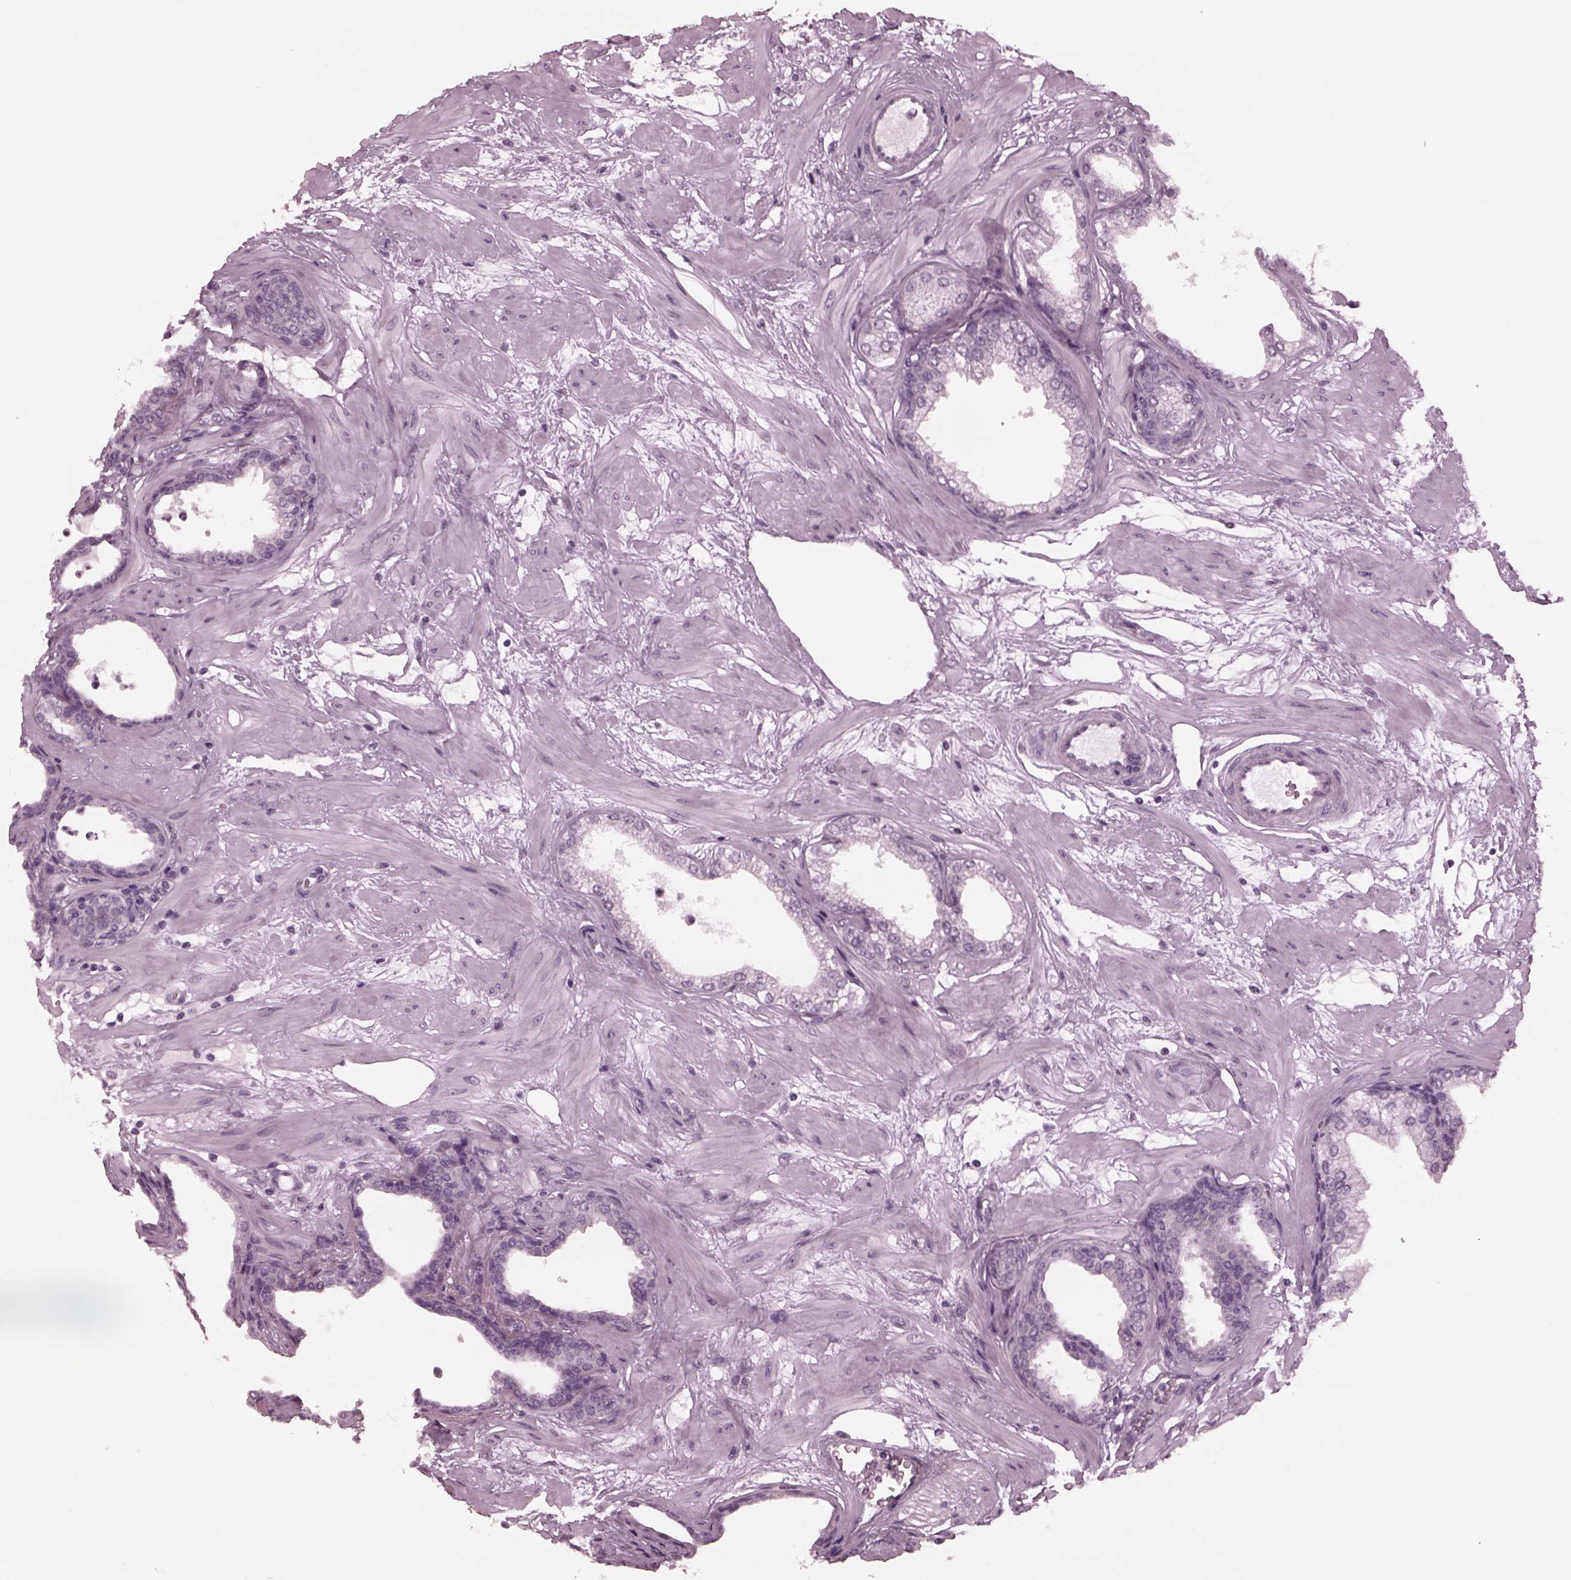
{"staining": {"intensity": "negative", "quantity": "none", "location": "none"}, "tissue": "prostate", "cell_type": "Glandular cells", "image_type": "normal", "snomed": [{"axis": "morphology", "description": "Normal tissue, NOS"}, {"axis": "topography", "description": "Prostate"}], "caption": "Normal prostate was stained to show a protein in brown. There is no significant staining in glandular cells. The staining was performed using DAB to visualize the protein expression in brown, while the nuclei were stained in blue with hematoxylin (Magnification: 20x).", "gene": "YY2", "patient": {"sex": "male", "age": 37}}